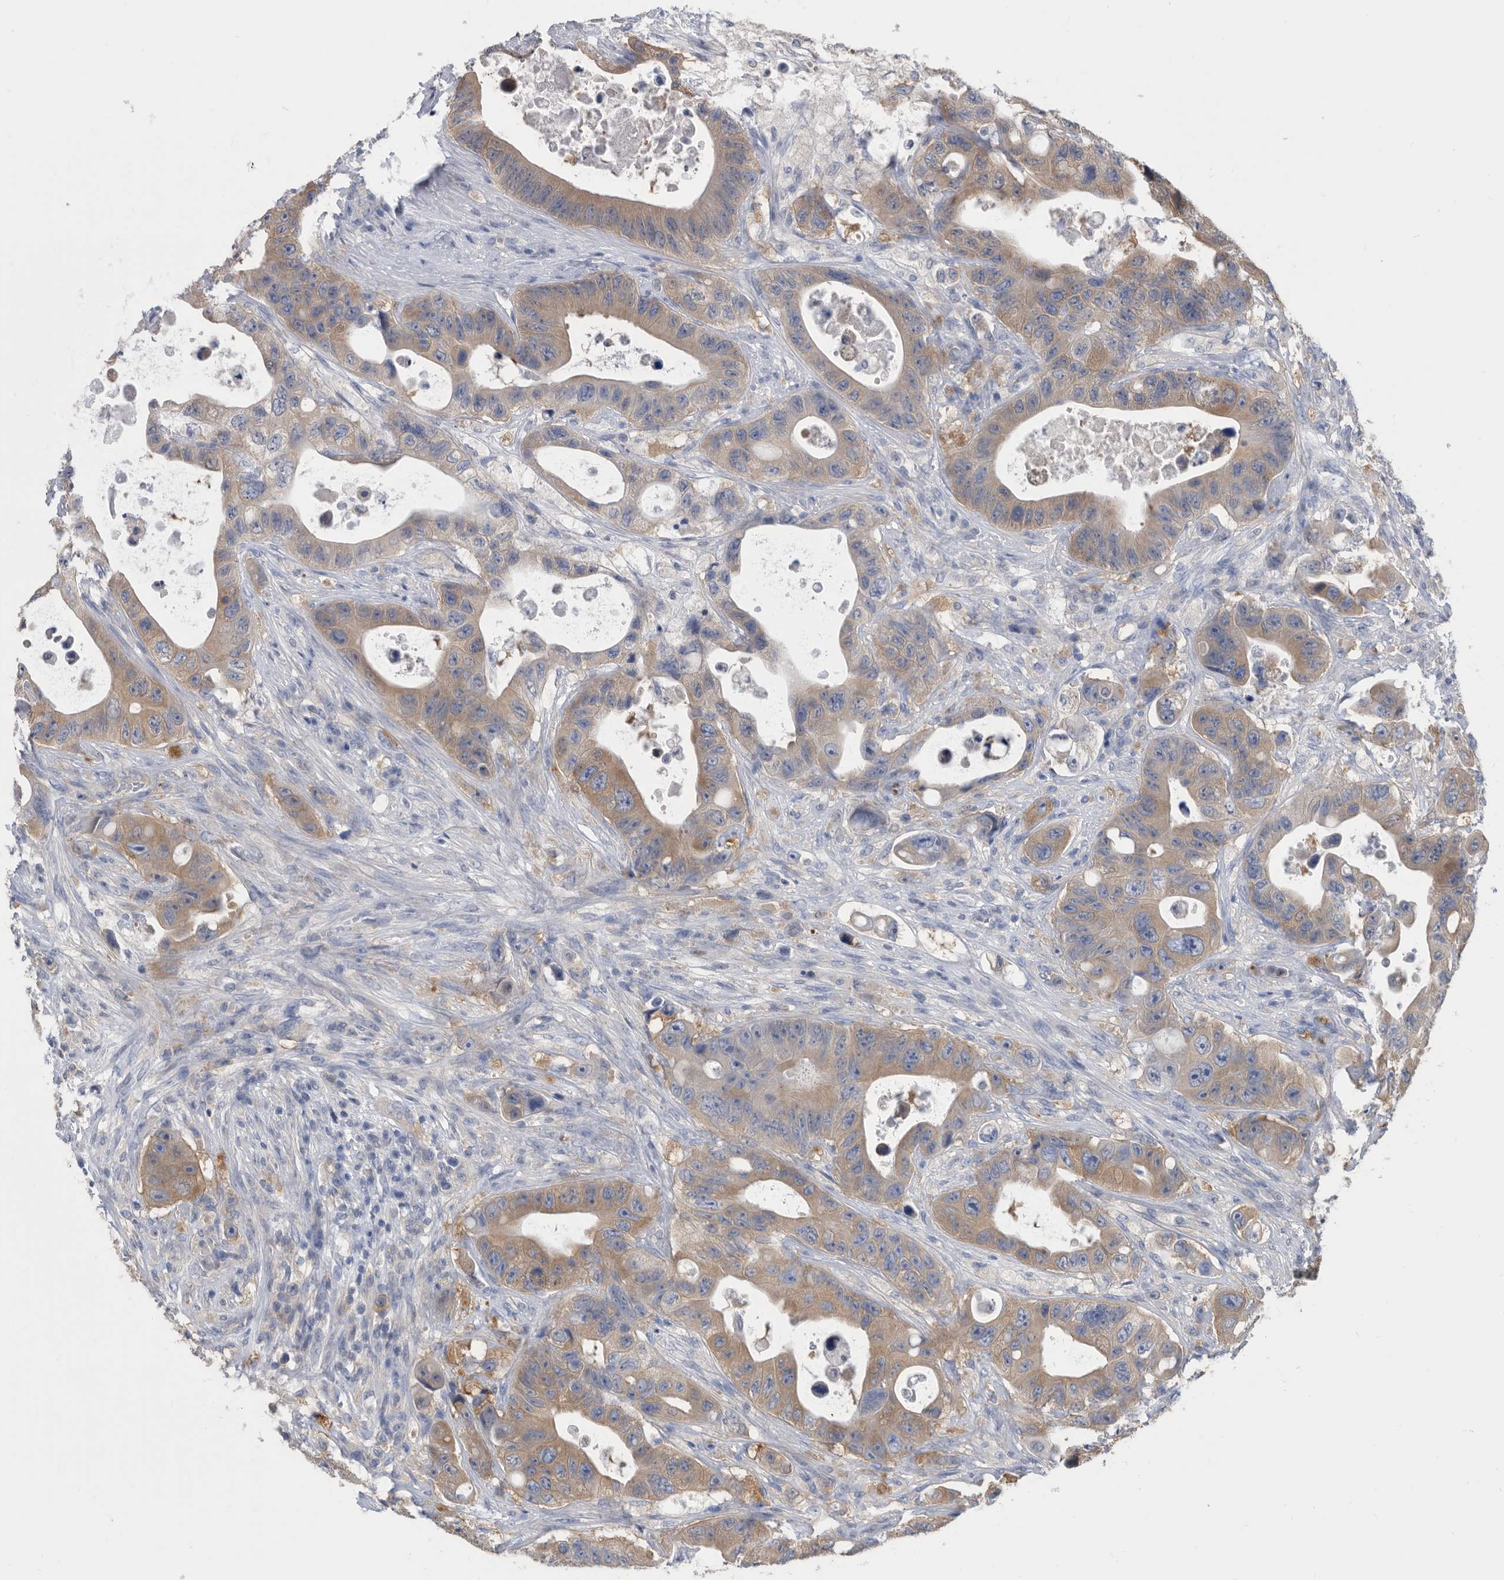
{"staining": {"intensity": "weak", "quantity": ">75%", "location": "cytoplasmic/membranous"}, "tissue": "colorectal cancer", "cell_type": "Tumor cells", "image_type": "cancer", "snomed": [{"axis": "morphology", "description": "Adenocarcinoma, NOS"}, {"axis": "topography", "description": "Colon"}], "caption": "A high-resolution photomicrograph shows IHC staining of adenocarcinoma (colorectal), which shows weak cytoplasmic/membranous staining in approximately >75% of tumor cells.", "gene": "CCT4", "patient": {"sex": "female", "age": 46}}